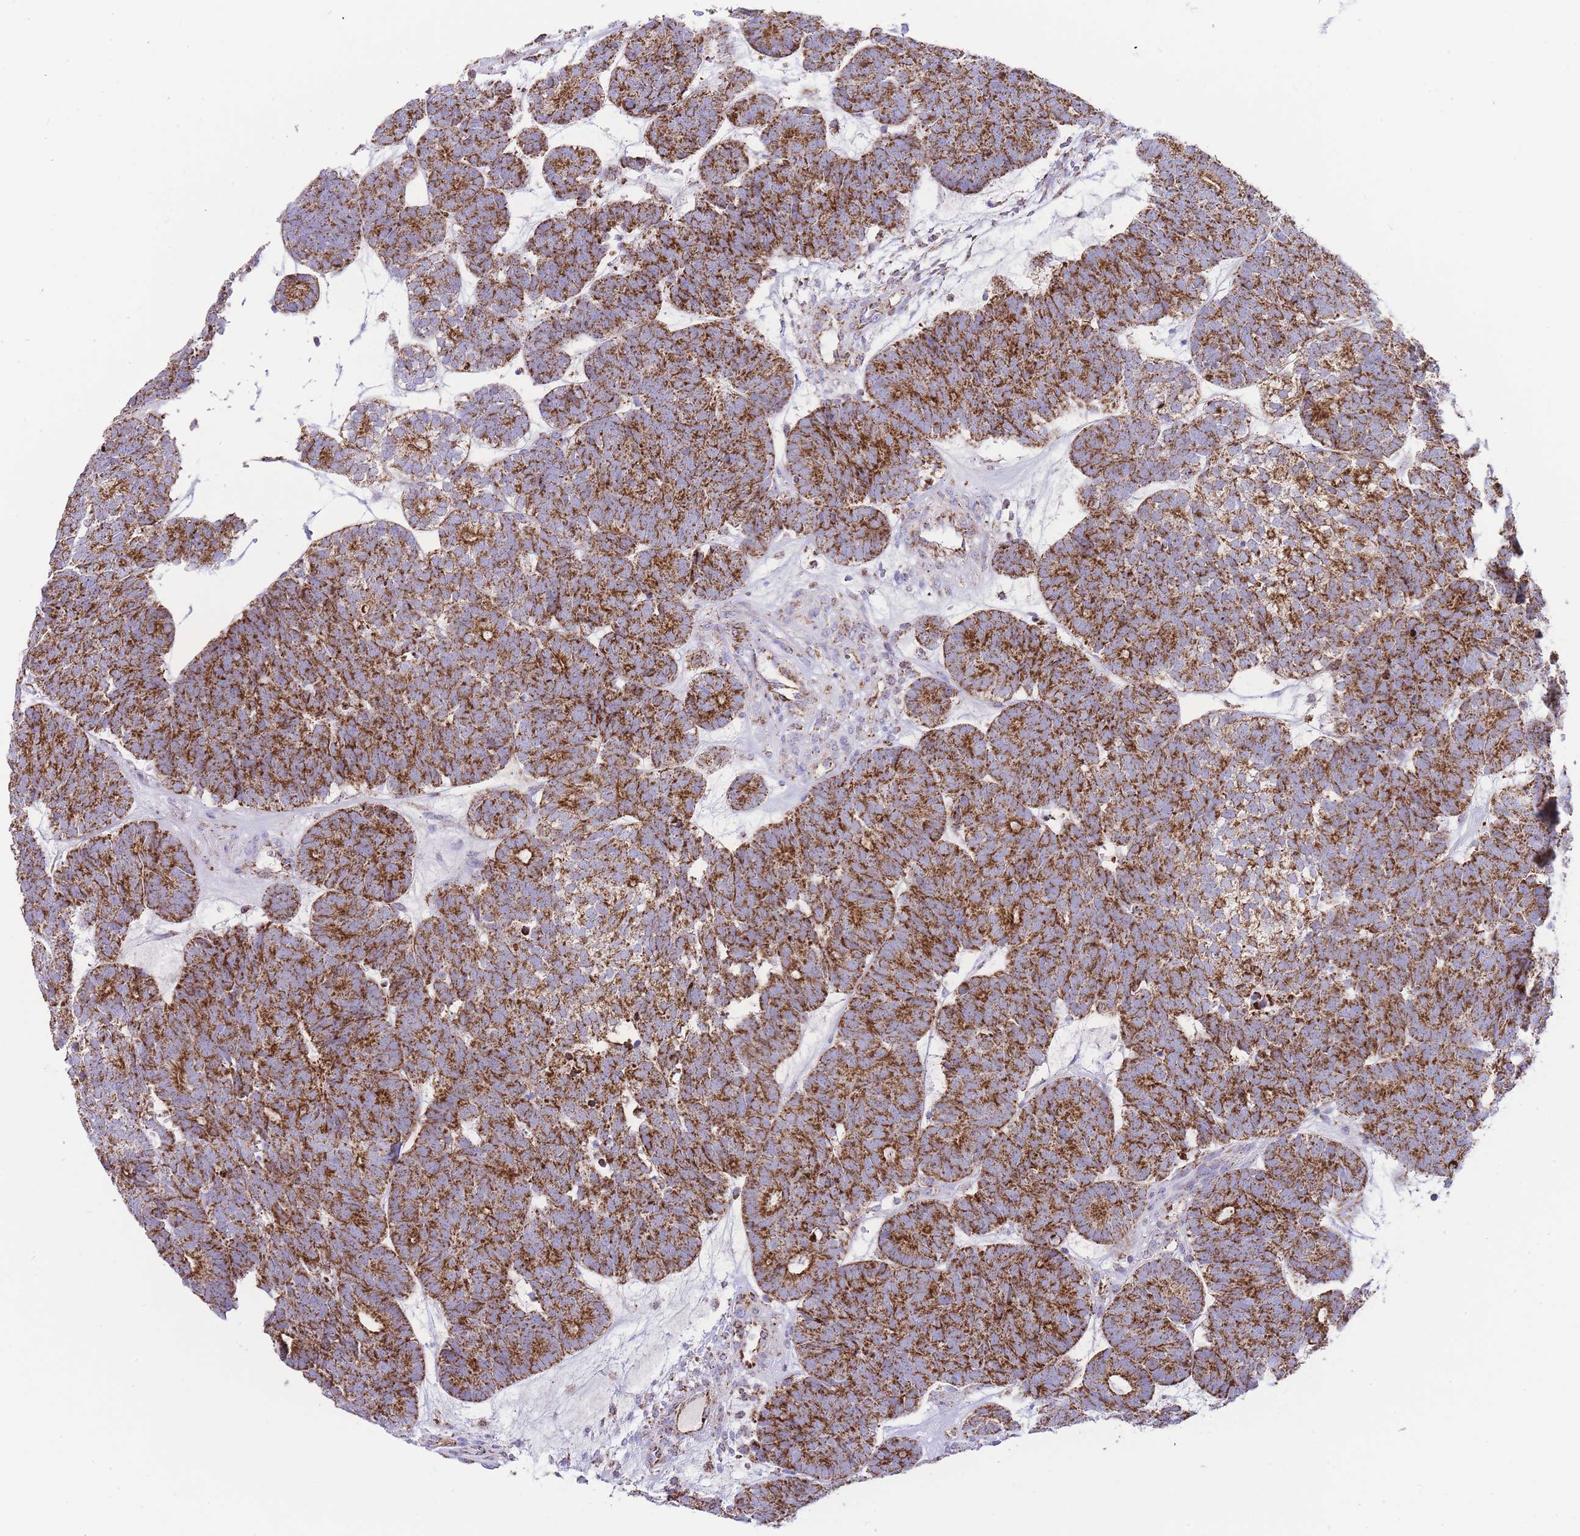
{"staining": {"intensity": "strong", "quantity": ">75%", "location": "cytoplasmic/membranous"}, "tissue": "head and neck cancer", "cell_type": "Tumor cells", "image_type": "cancer", "snomed": [{"axis": "morphology", "description": "Adenocarcinoma, NOS"}, {"axis": "topography", "description": "Head-Neck"}], "caption": "This micrograph reveals head and neck cancer stained with IHC to label a protein in brown. The cytoplasmic/membranous of tumor cells show strong positivity for the protein. Nuclei are counter-stained blue.", "gene": "GSTM1", "patient": {"sex": "female", "age": 81}}